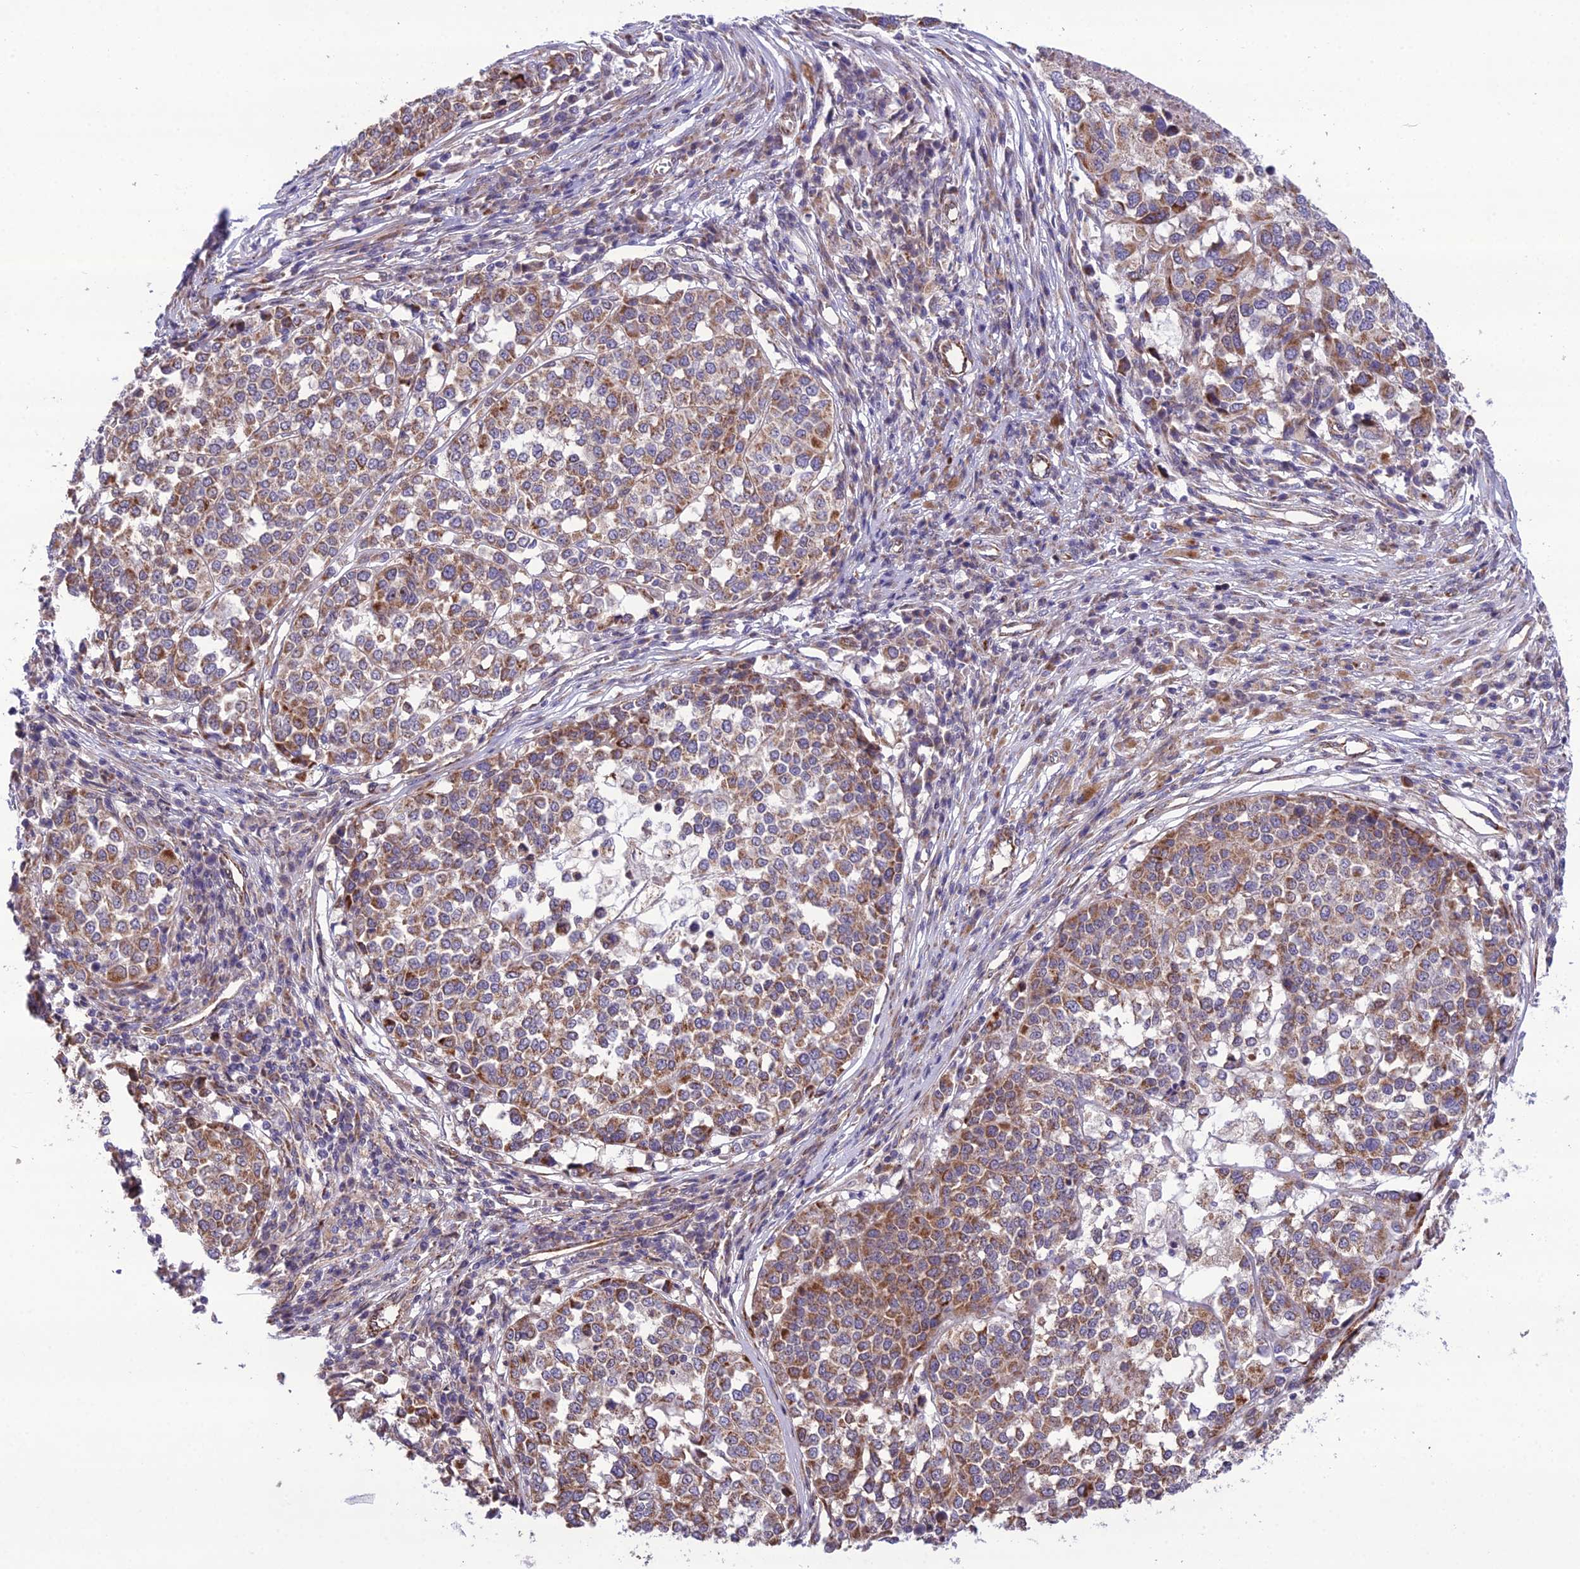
{"staining": {"intensity": "moderate", "quantity": ">75%", "location": "cytoplasmic/membranous"}, "tissue": "melanoma", "cell_type": "Tumor cells", "image_type": "cancer", "snomed": [{"axis": "morphology", "description": "Malignant melanoma, Metastatic site"}, {"axis": "topography", "description": "Lymph node"}], "caption": "About >75% of tumor cells in human melanoma exhibit moderate cytoplasmic/membranous protein expression as visualized by brown immunohistochemical staining.", "gene": "NODAL", "patient": {"sex": "male", "age": 44}}